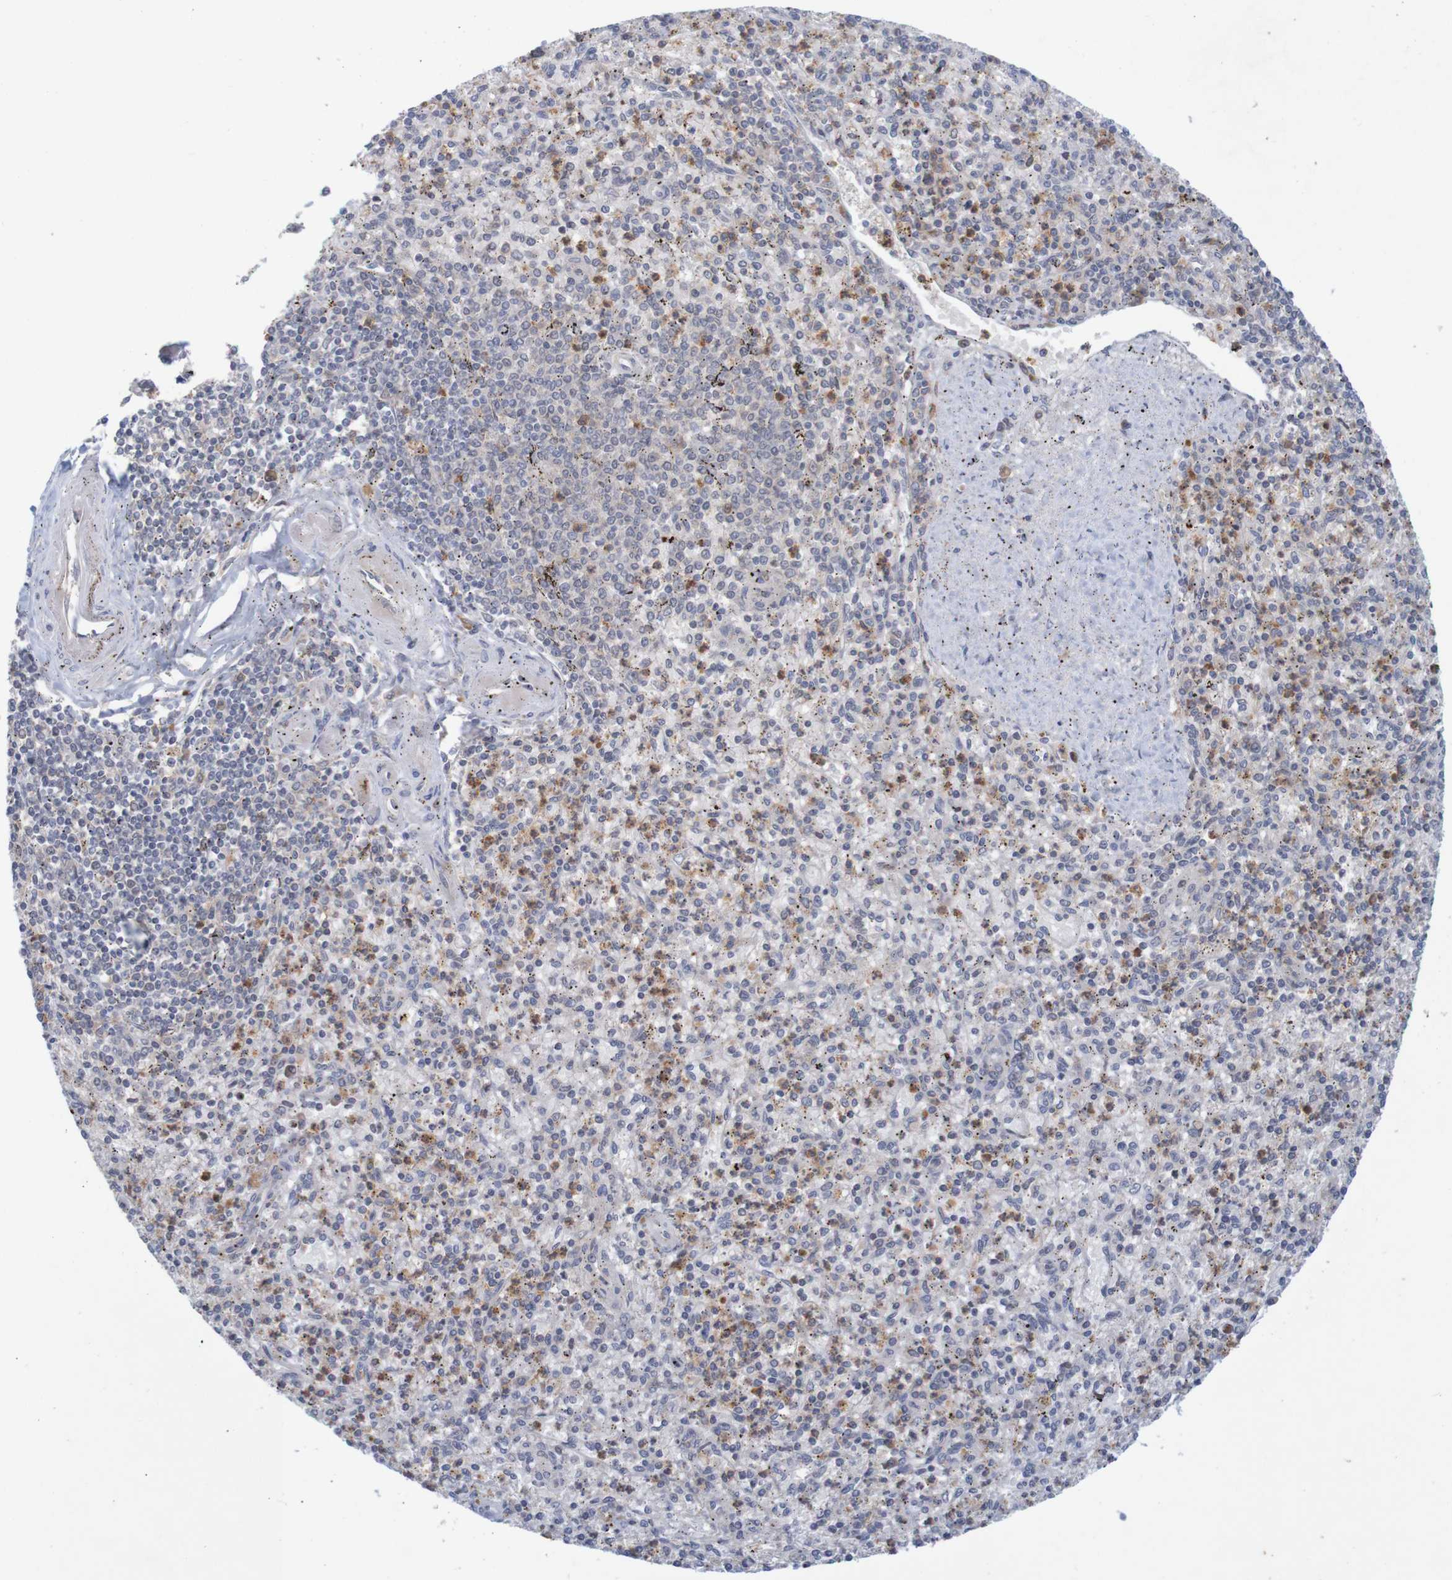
{"staining": {"intensity": "moderate", "quantity": "25%-75%", "location": "cytoplasmic/membranous"}, "tissue": "spleen", "cell_type": "Cells in red pulp", "image_type": "normal", "snomed": [{"axis": "morphology", "description": "Normal tissue, NOS"}, {"axis": "topography", "description": "Spleen"}], "caption": "Immunohistochemistry image of benign human spleen stained for a protein (brown), which exhibits medium levels of moderate cytoplasmic/membranous expression in approximately 25%-75% of cells in red pulp.", "gene": "NAV2", "patient": {"sex": "male", "age": 72}}